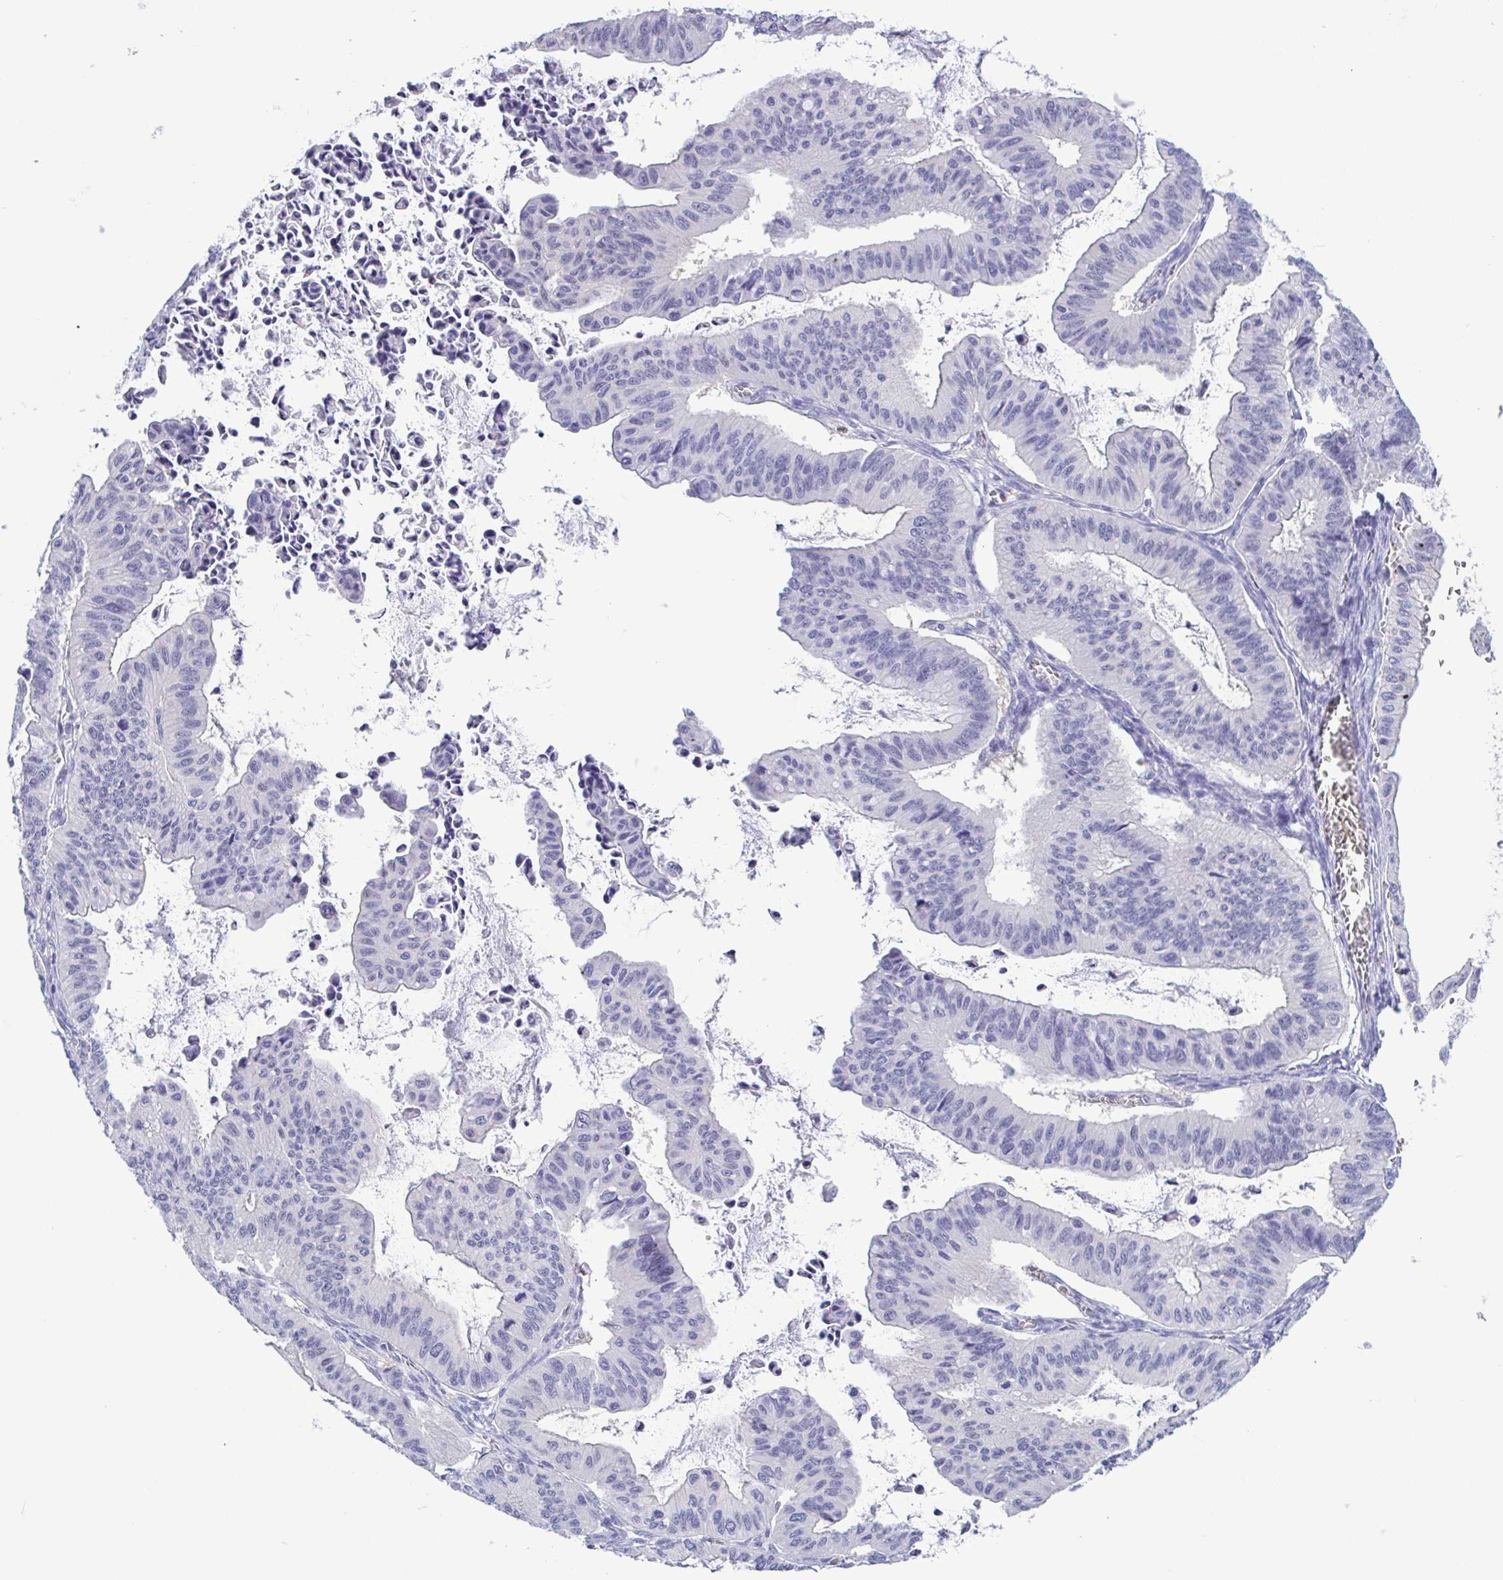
{"staining": {"intensity": "negative", "quantity": "none", "location": "none"}, "tissue": "ovarian cancer", "cell_type": "Tumor cells", "image_type": "cancer", "snomed": [{"axis": "morphology", "description": "Cystadenocarcinoma, mucinous, NOS"}, {"axis": "topography", "description": "Ovary"}], "caption": "Human mucinous cystadenocarcinoma (ovarian) stained for a protein using IHC shows no expression in tumor cells.", "gene": "LDHC", "patient": {"sex": "female", "age": 72}}